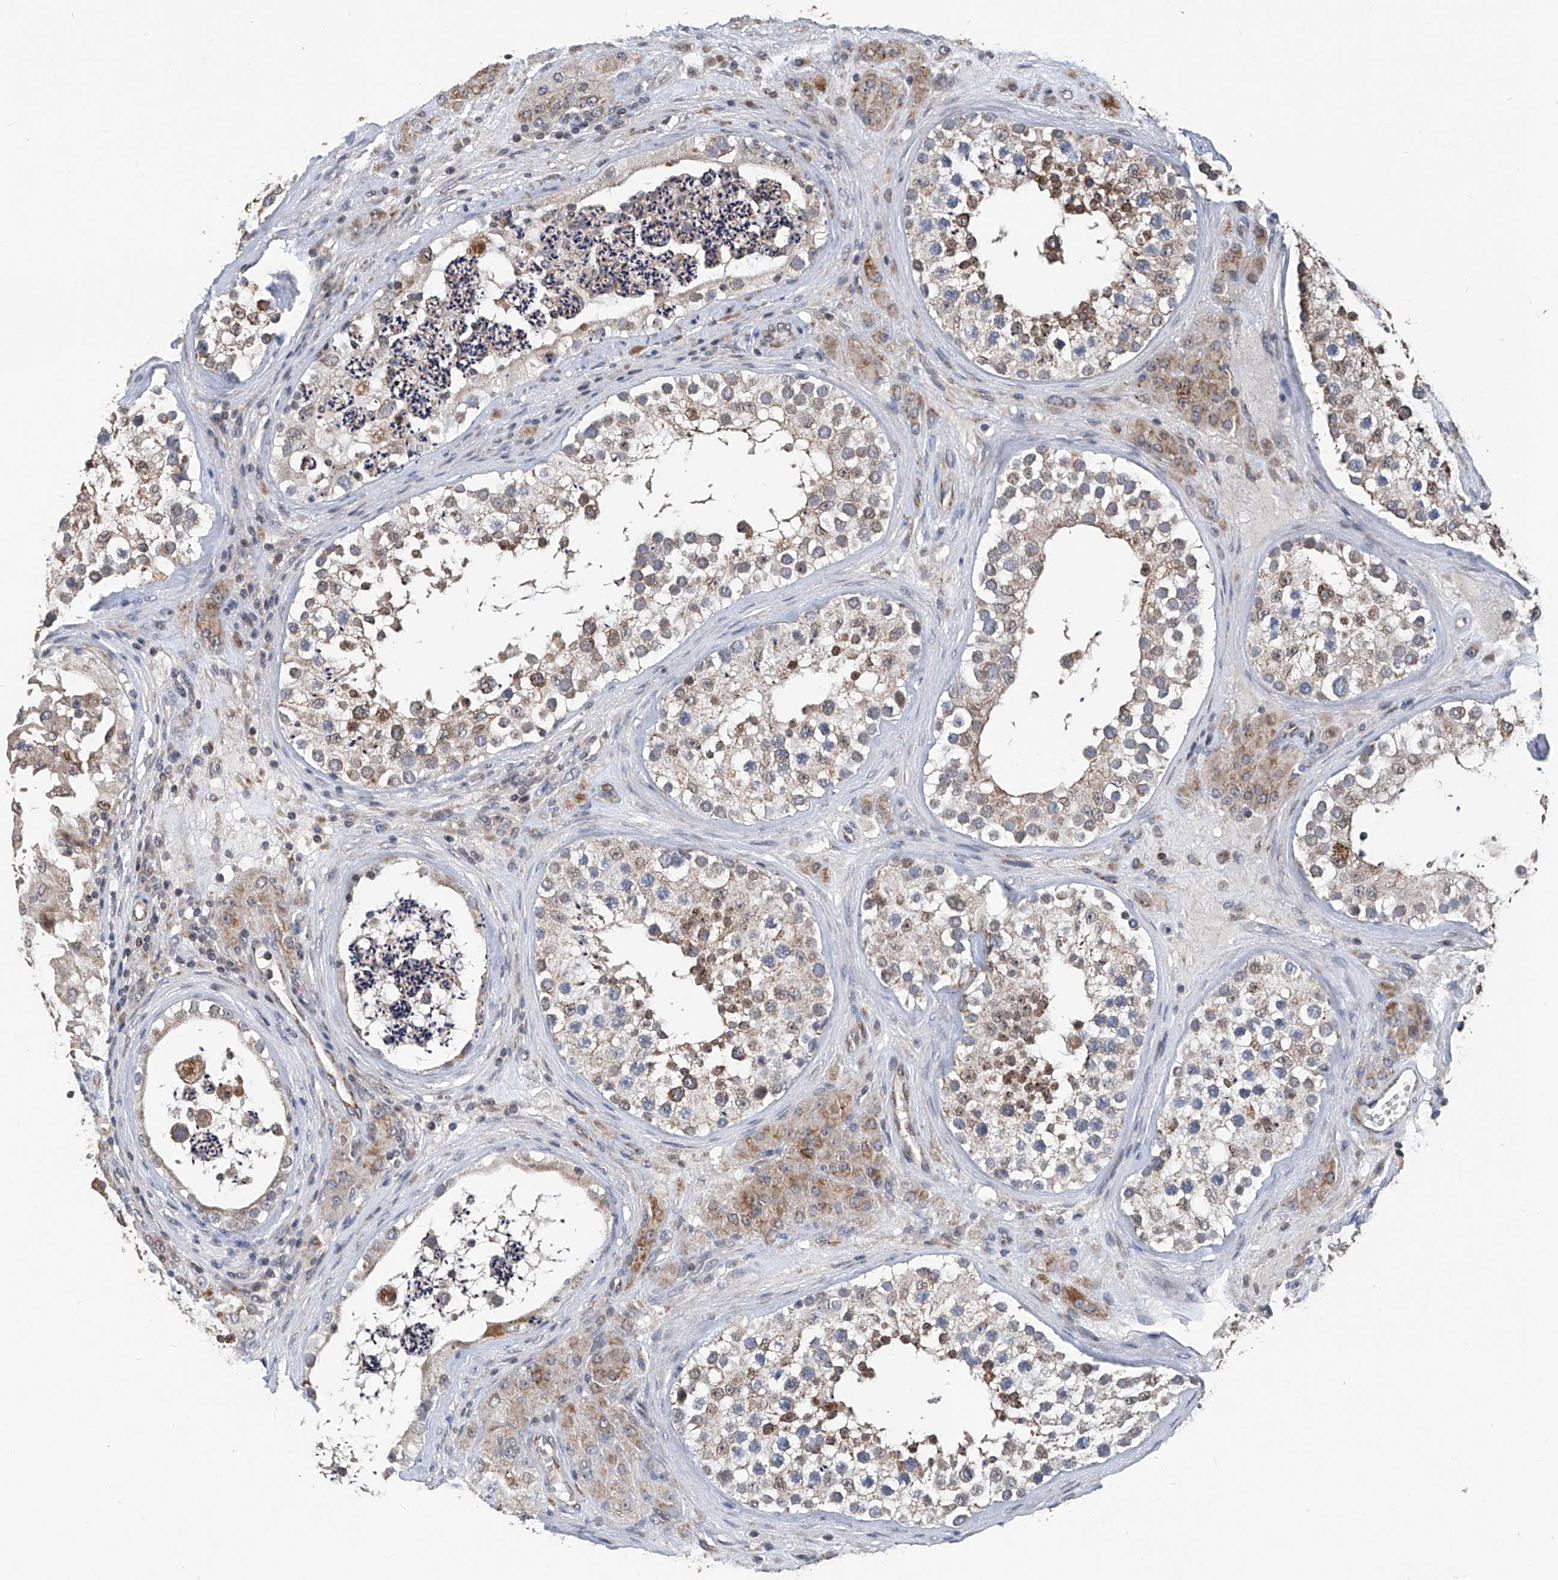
{"staining": {"intensity": "moderate", "quantity": ">75%", "location": "cytoplasmic/membranous"}, "tissue": "testis", "cell_type": "Cells in seminiferous ducts", "image_type": "normal", "snomed": [{"axis": "morphology", "description": "Normal tissue, NOS"}, {"axis": "topography", "description": "Testis"}], "caption": "Immunohistochemistry of benign human testis exhibits medium levels of moderate cytoplasmic/membranous positivity in about >75% of cells in seminiferous ducts. The staining was performed using DAB (3,3'-diaminobenzidine), with brown indicating positive protein expression. Nuclei are stained blue with hematoxylin.", "gene": "BCKDHB", "patient": {"sex": "male", "age": 46}}